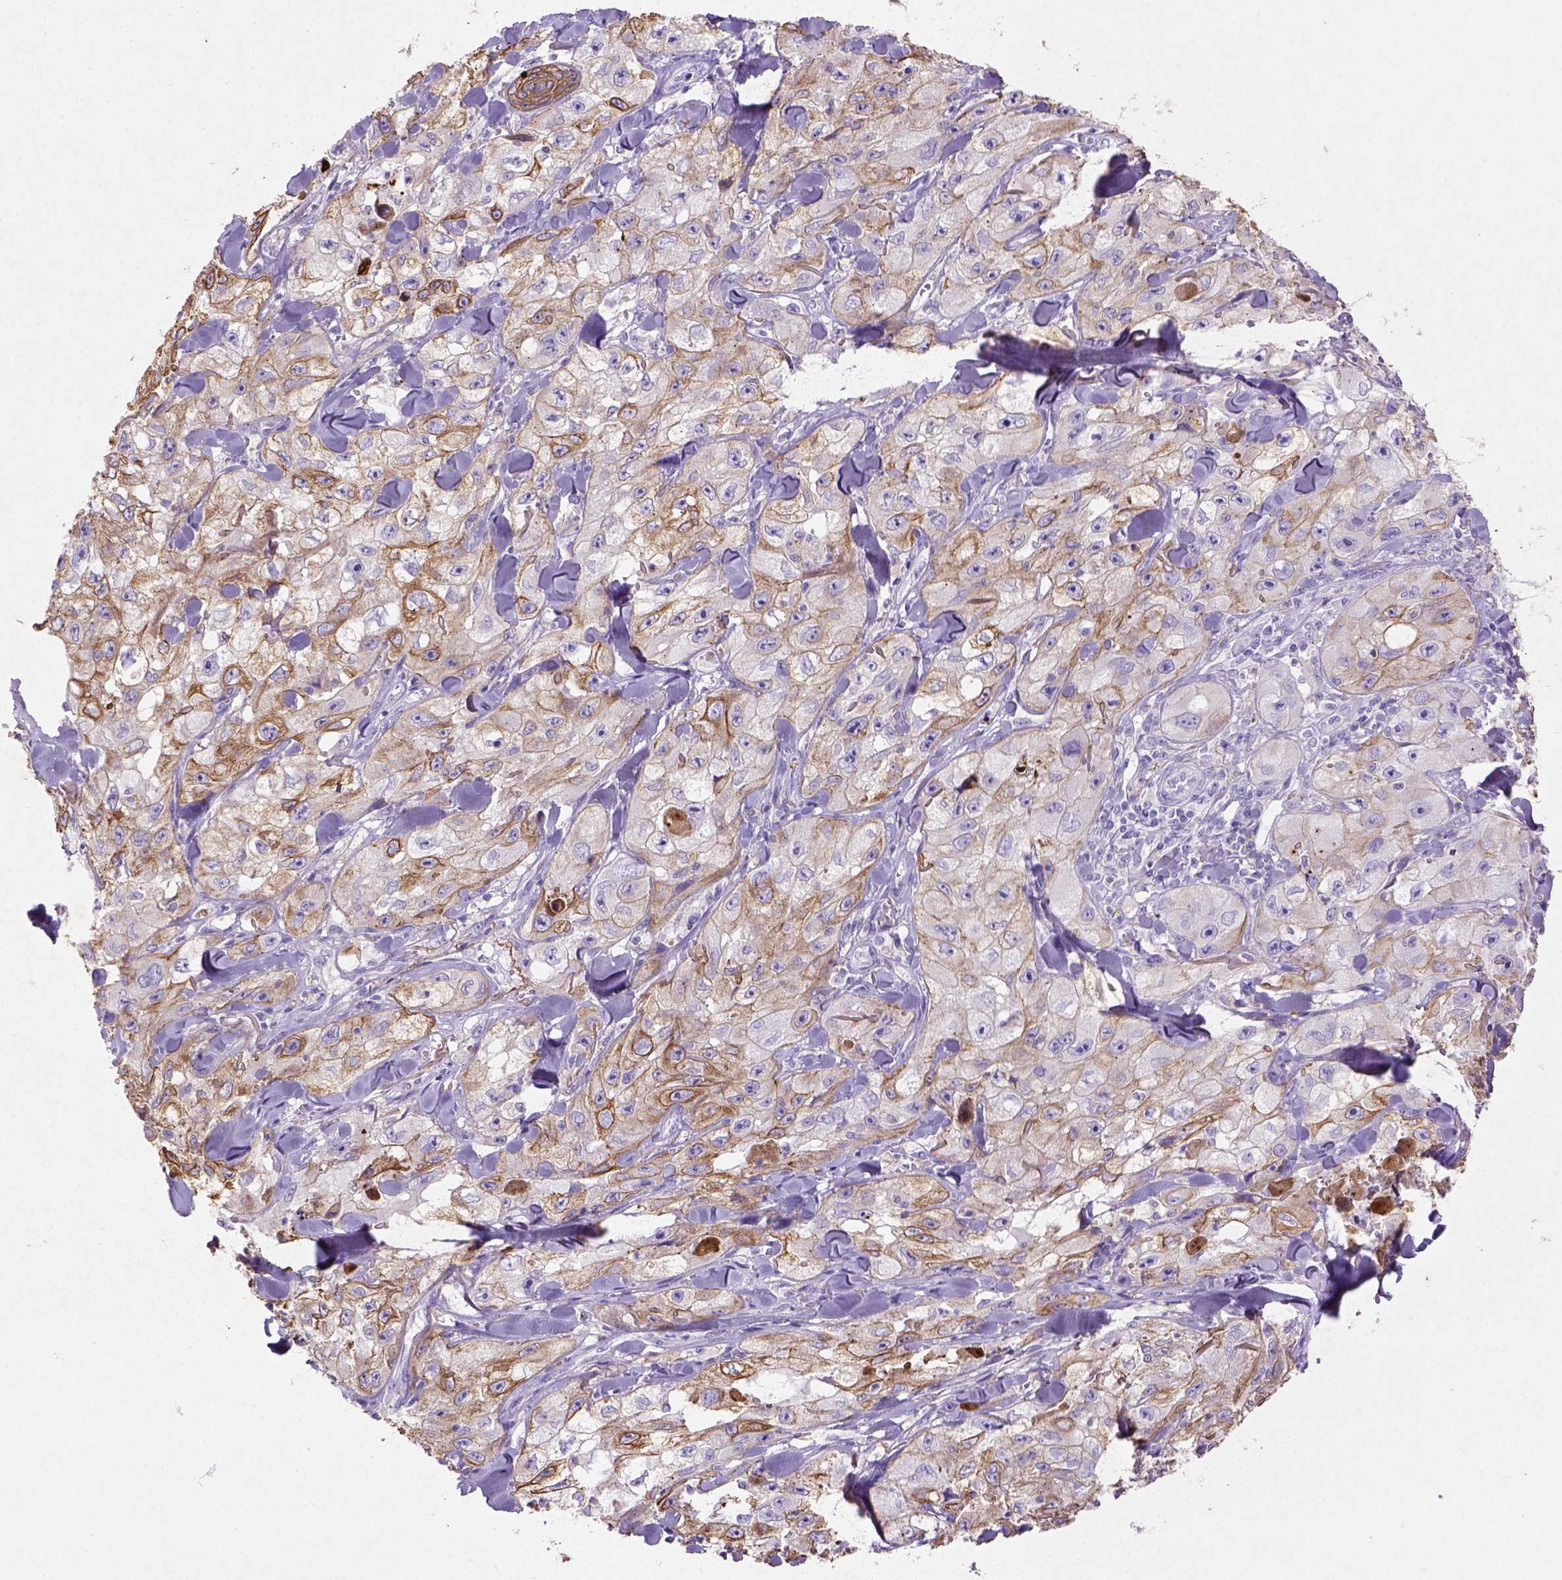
{"staining": {"intensity": "moderate", "quantity": "25%-75%", "location": "cytoplasmic/membranous"}, "tissue": "skin cancer", "cell_type": "Tumor cells", "image_type": "cancer", "snomed": [{"axis": "morphology", "description": "Squamous cell carcinoma, NOS"}, {"axis": "topography", "description": "Skin"}, {"axis": "topography", "description": "Subcutis"}], "caption": "Immunohistochemistry (IHC) micrograph of human skin cancer stained for a protein (brown), which exhibits medium levels of moderate cytoplasmic/membranous staining in approximately 25%-75% of tumor cells.", "gene": "NUDT2", "patient": {"sex": "male", "age": 73}}